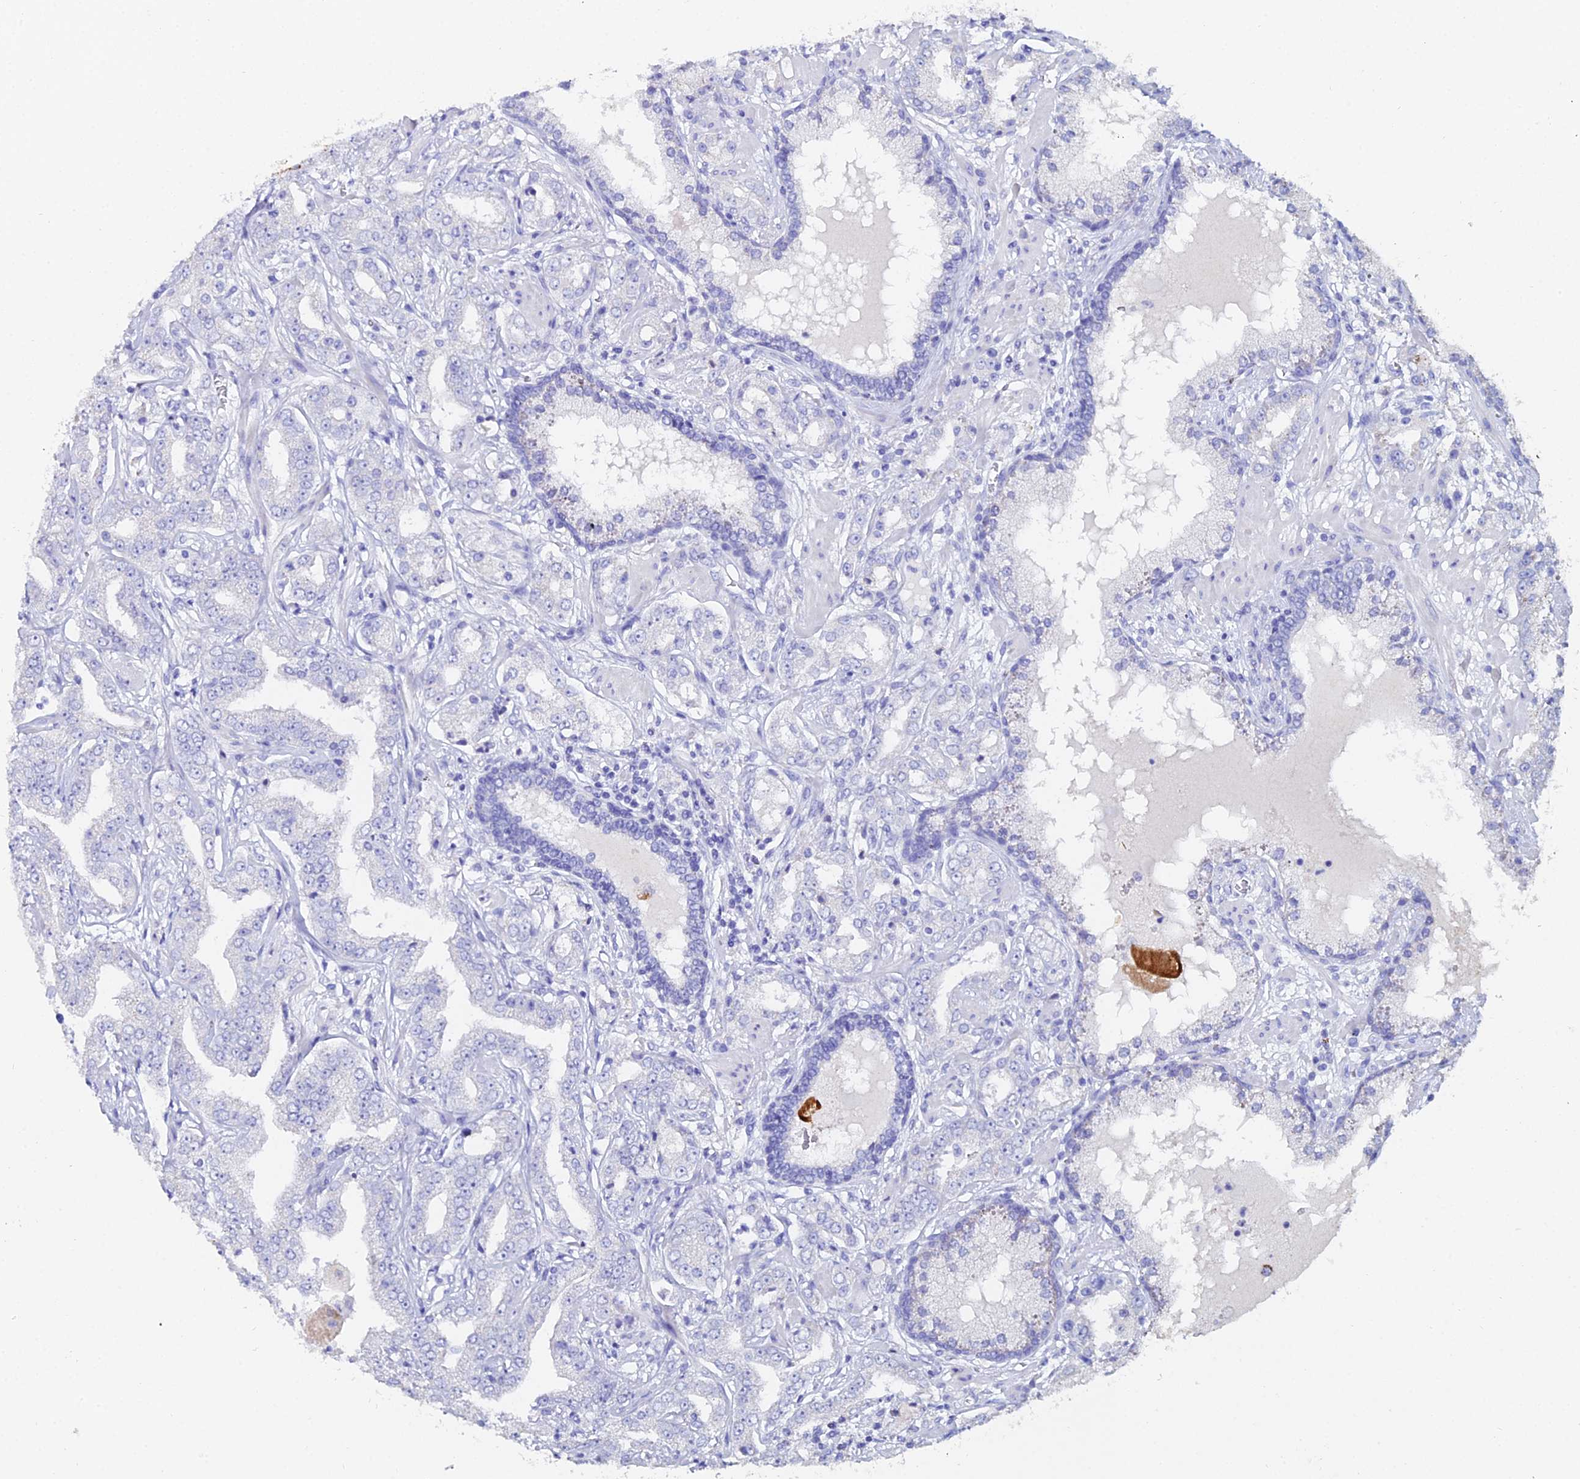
{"staining": {"intensity": "negative", "quantity": "none", "location": "none"}, "tissue": "prostate cancer", "cell_type": "Tumor cells", "image_type": "cancer", "snomed": [{"axis": "morphology", "description": "Adenocarcinoma, High grade"}, {"axis": "topography", "description": "Prostate"}], "caption": "DAB immunohistochemical staining of prostate adenocarcinoma (high-grade) shows no significant positivity in tumor cells. The staining is performed using DAB (3,3'-diaminobenzidine) brown chromogen with nuclei counter-stained in using hematoxylin.", "gene": "ESRRG", "patient": {"sex": "male", "age": 63}}